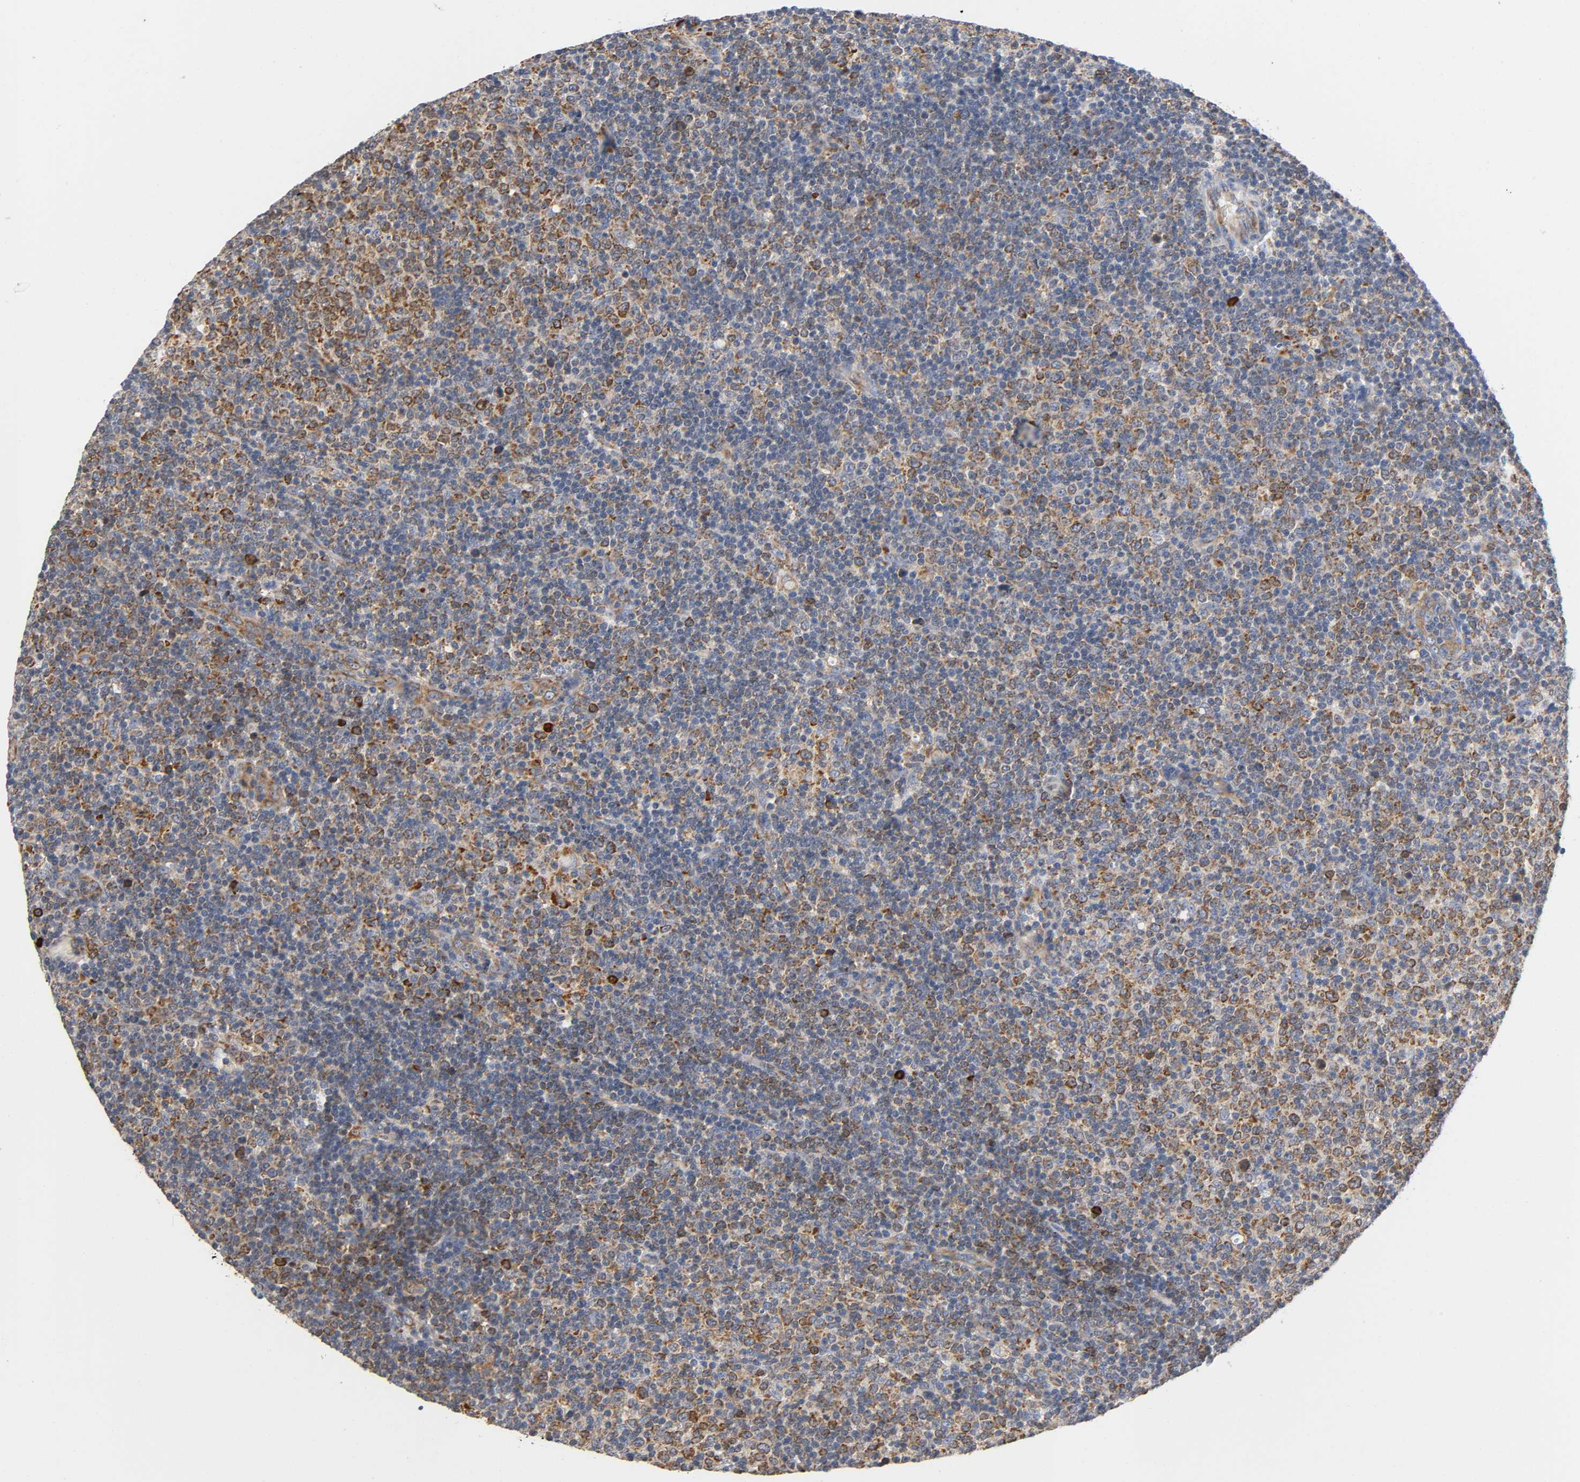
{"staining": {"intensity": "moderate", "quantity": "25%-75%", "location": "cytoplasmic/membranous"}, "tissue": "lymphoma", "cell_type": "Tumor cells", "image_type": "cancer", "snomed": [{"axis": "morphology", "description": "Malignant lymphoma, non-Hodgkin's type, Low grade"}, {"axis": "topography", "description": "Lymph node"}], "caption": "This is a histology image of immunohistochemistry staining of lymphoma, which shows moderate positivity in the cytoplasmic/membranous of tumor cells.", "gene": "UCKL1", "patient": {"sex": "male", "age": 70}}